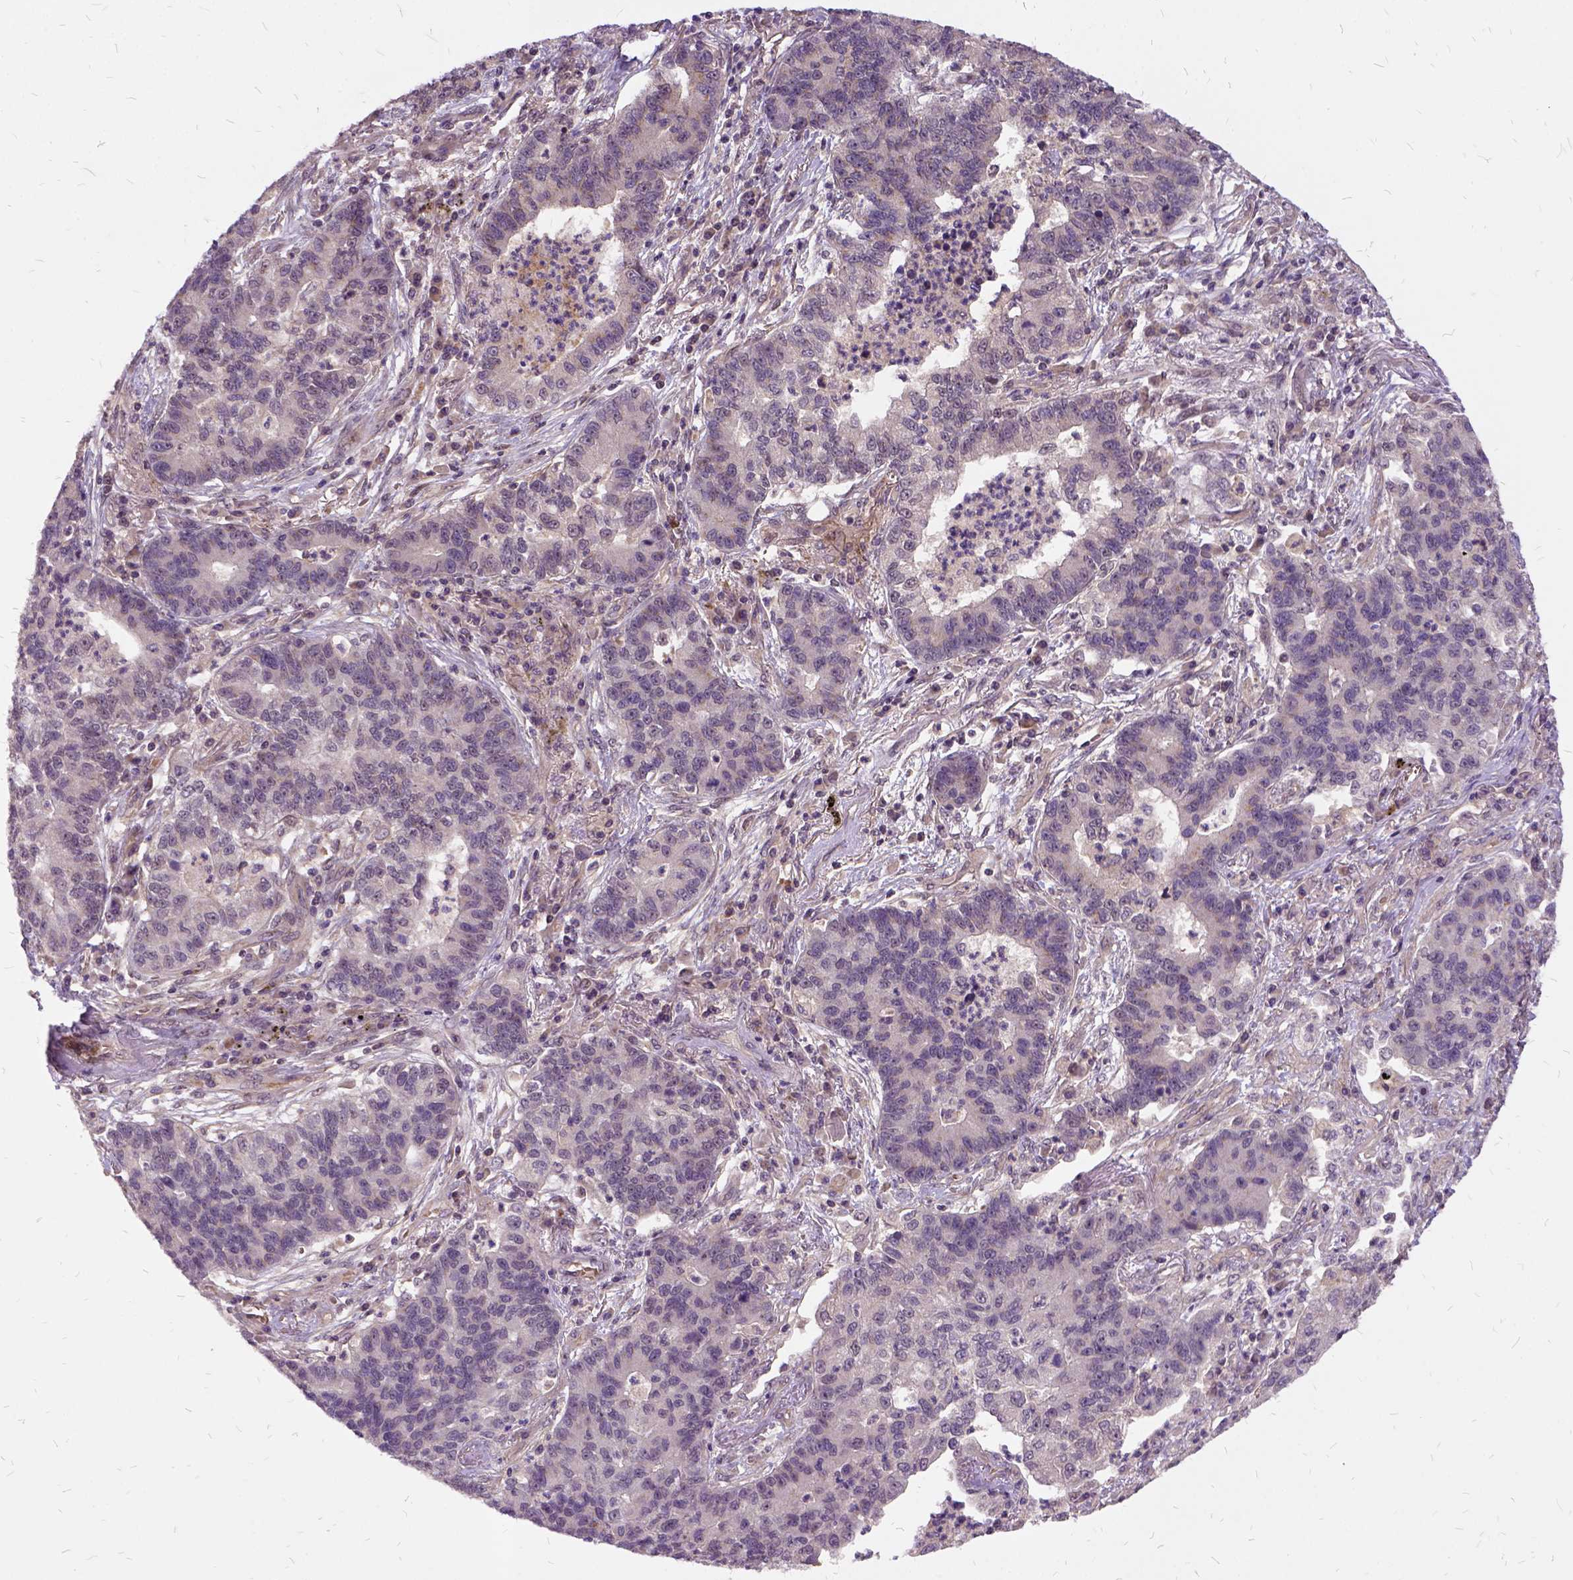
{"staining": {"intensity": "moderate", "quantity": "<25%", "location": "cytoplasmic/membranous"}, "tissue": "lung cancer", "cell_type": "Tumor cells", "image_type": "cancer", "snomed": [{"axis": "morphology", "description": "Adenocarcinoma, NOS"}, {"axis": "topography", "description": "Lung"}], "caption": "Moderate cytoplasmic/membranous protein staining is identified in approximately <25% of tumor cells in adenocarcinoma (lung).", "gene": "ILRUN", "patient": {"sex": "female", "age": 57}}